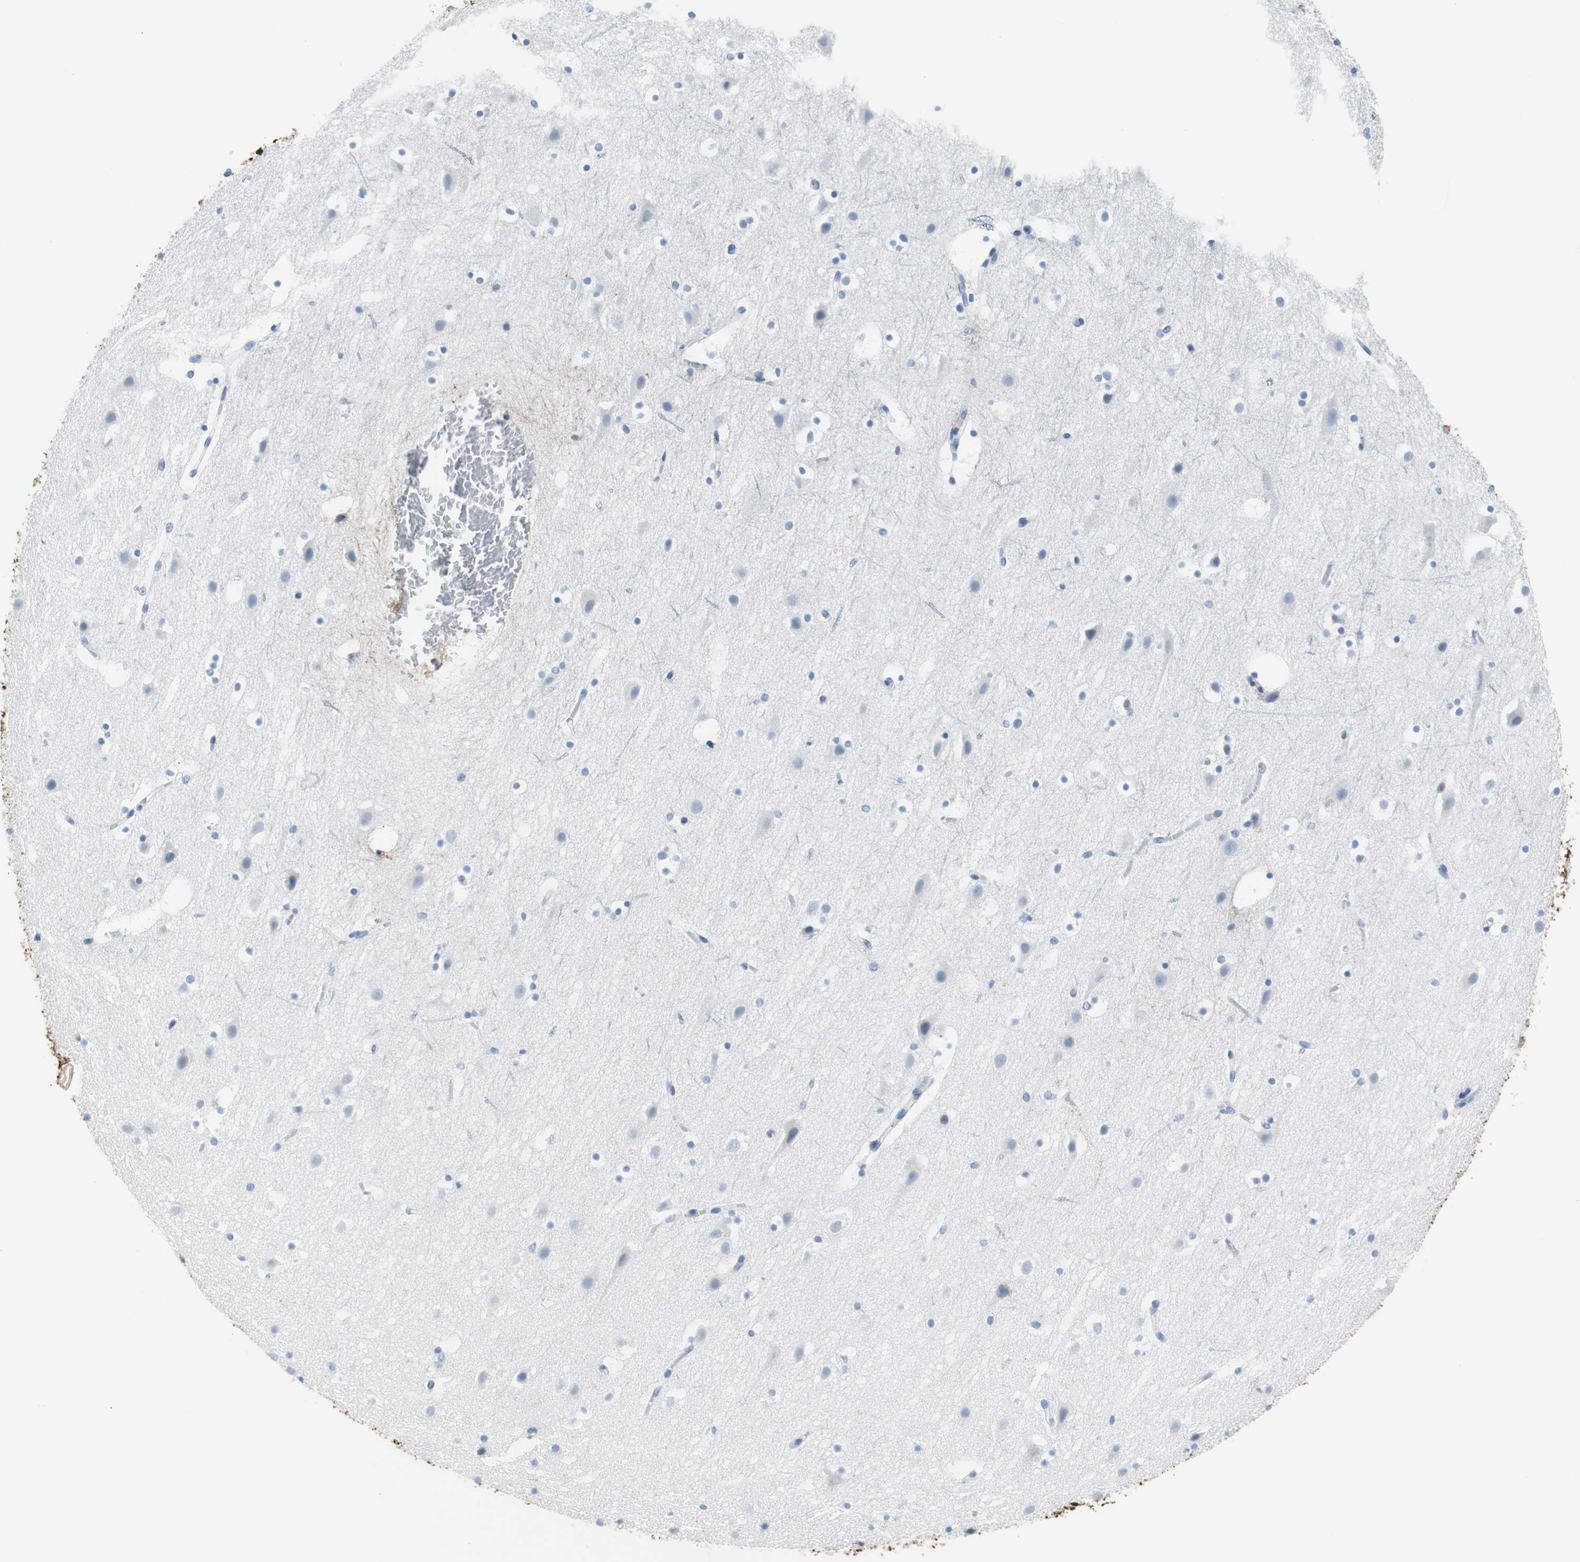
{"staining": {"intensity": "strong", "quantity": "25%-75%", "location": "cytoplasmic/membranous"}, "tissue": "cerebral cortex", "cell_type": "Endothelial cells", "image_type": "normal", "snomed": [{"axis": "morphology", "description": "Normal tissue, NOS"}, {"axis": "topography", "description": "Cerebral cortex"}], "caption": "High-magnification brightfield microscopy of normal cerebral cortex stained with DAB (brown) and counterstained with hematoxylin (blue). endothelial cells exhibit strong cytoplasmic/membranous positivity is identified in about25%-75% of cells. Using DAB (3,3'-diaminobenzidine) (brown) and hematoxylin (blue) stains, captured at high magnification using brightfield microscopy.", "gene": "APCS", "patient": {"sex": "male", "age": 45}}